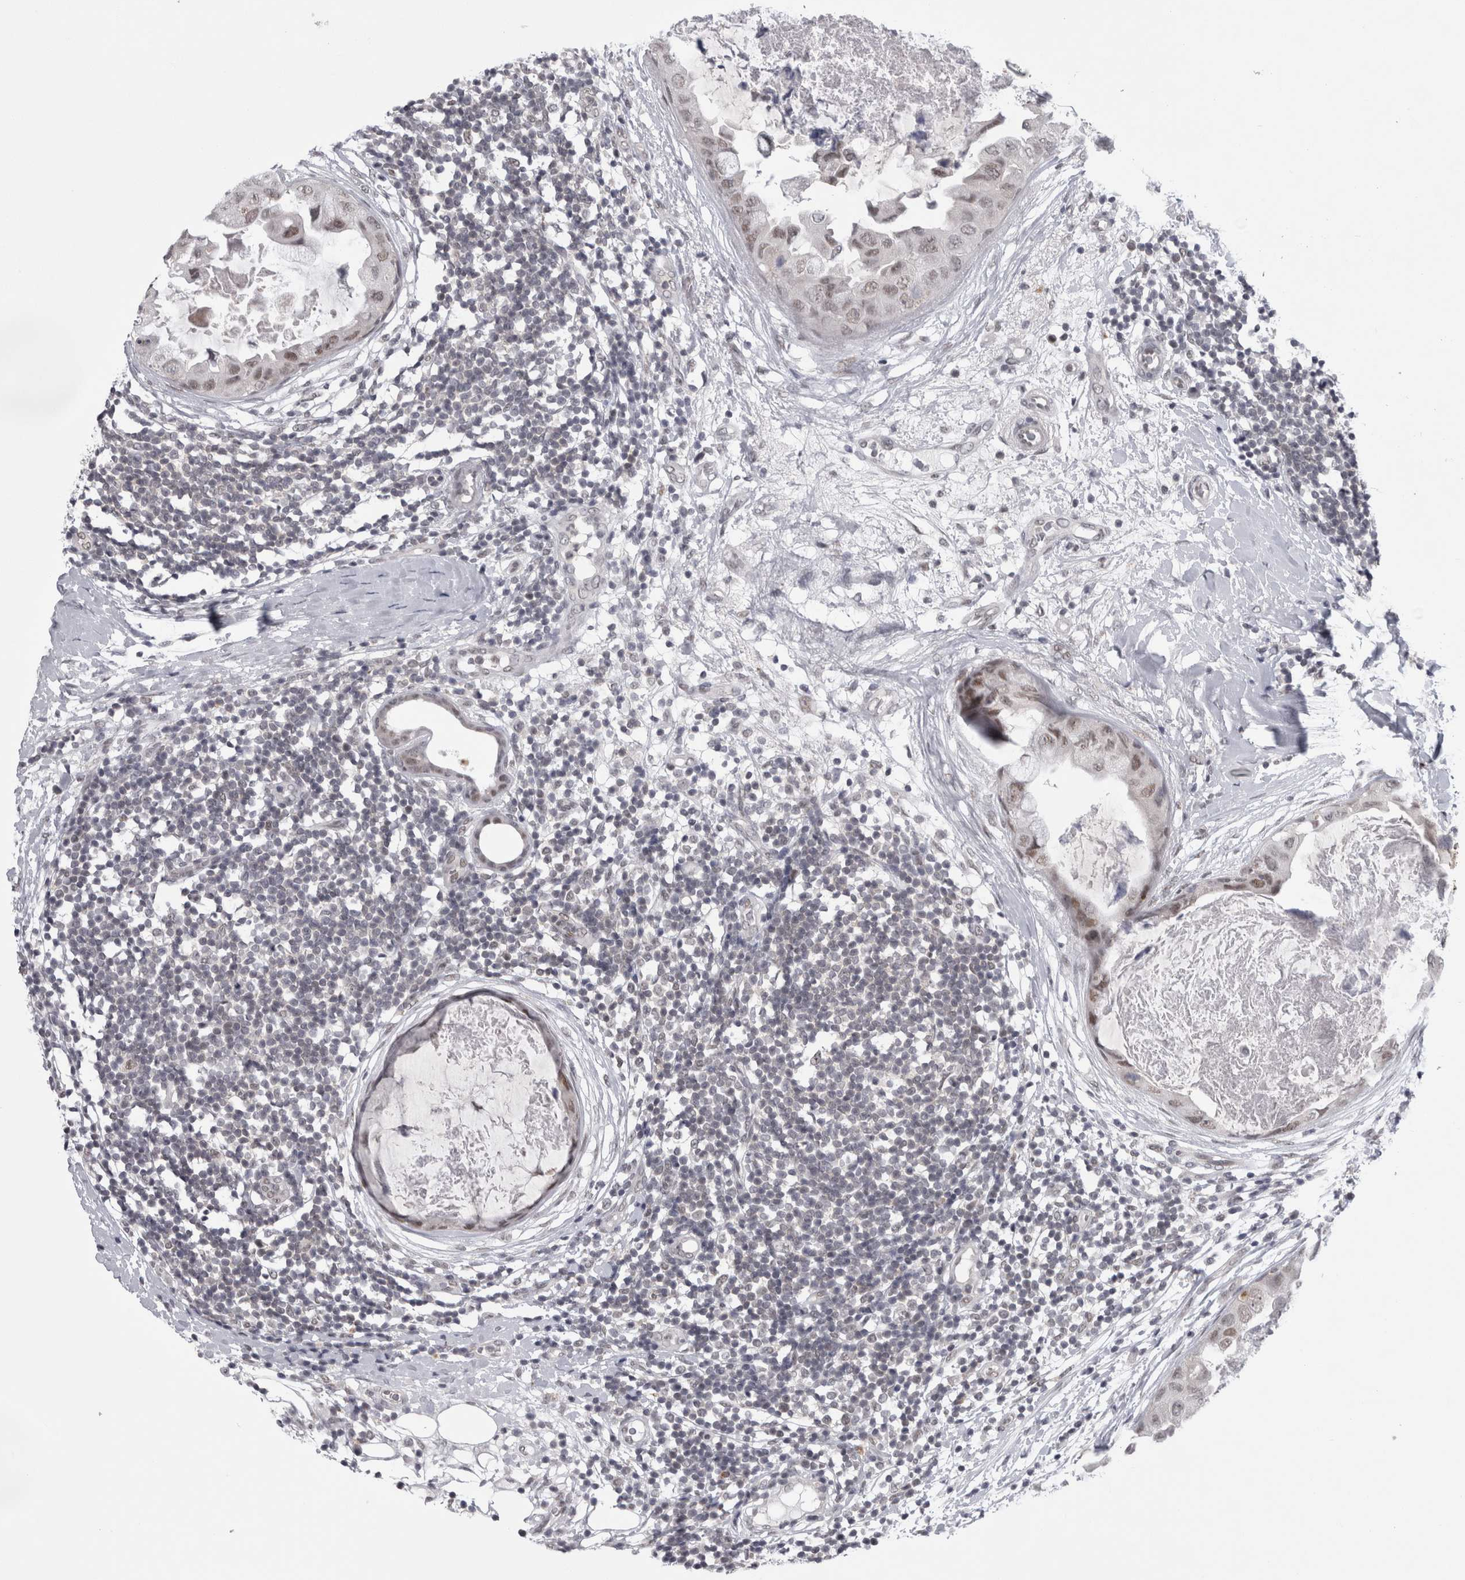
{"staining": {"intensity": "weak", "quantity": ">75%", "location": "nuclear"}, "tissue": "breast cancer", "cell_type": "Tumor cells", "image_type": "cancer", "snomed": [{"axis": "morphology", "description": "Duct carcinoma"}, {"axis": "topography", "description": "Breast"}], "caption": "High-power microscopy captured an immunohistochemistry (IHC) histopathology image of infiltrating ductal carcinoma (breast), revealing weak nuclear positivity in approximately >75% of tumor cells.", "gene": "PSMB2", "patient": {"sex": "female", "age": 40}}